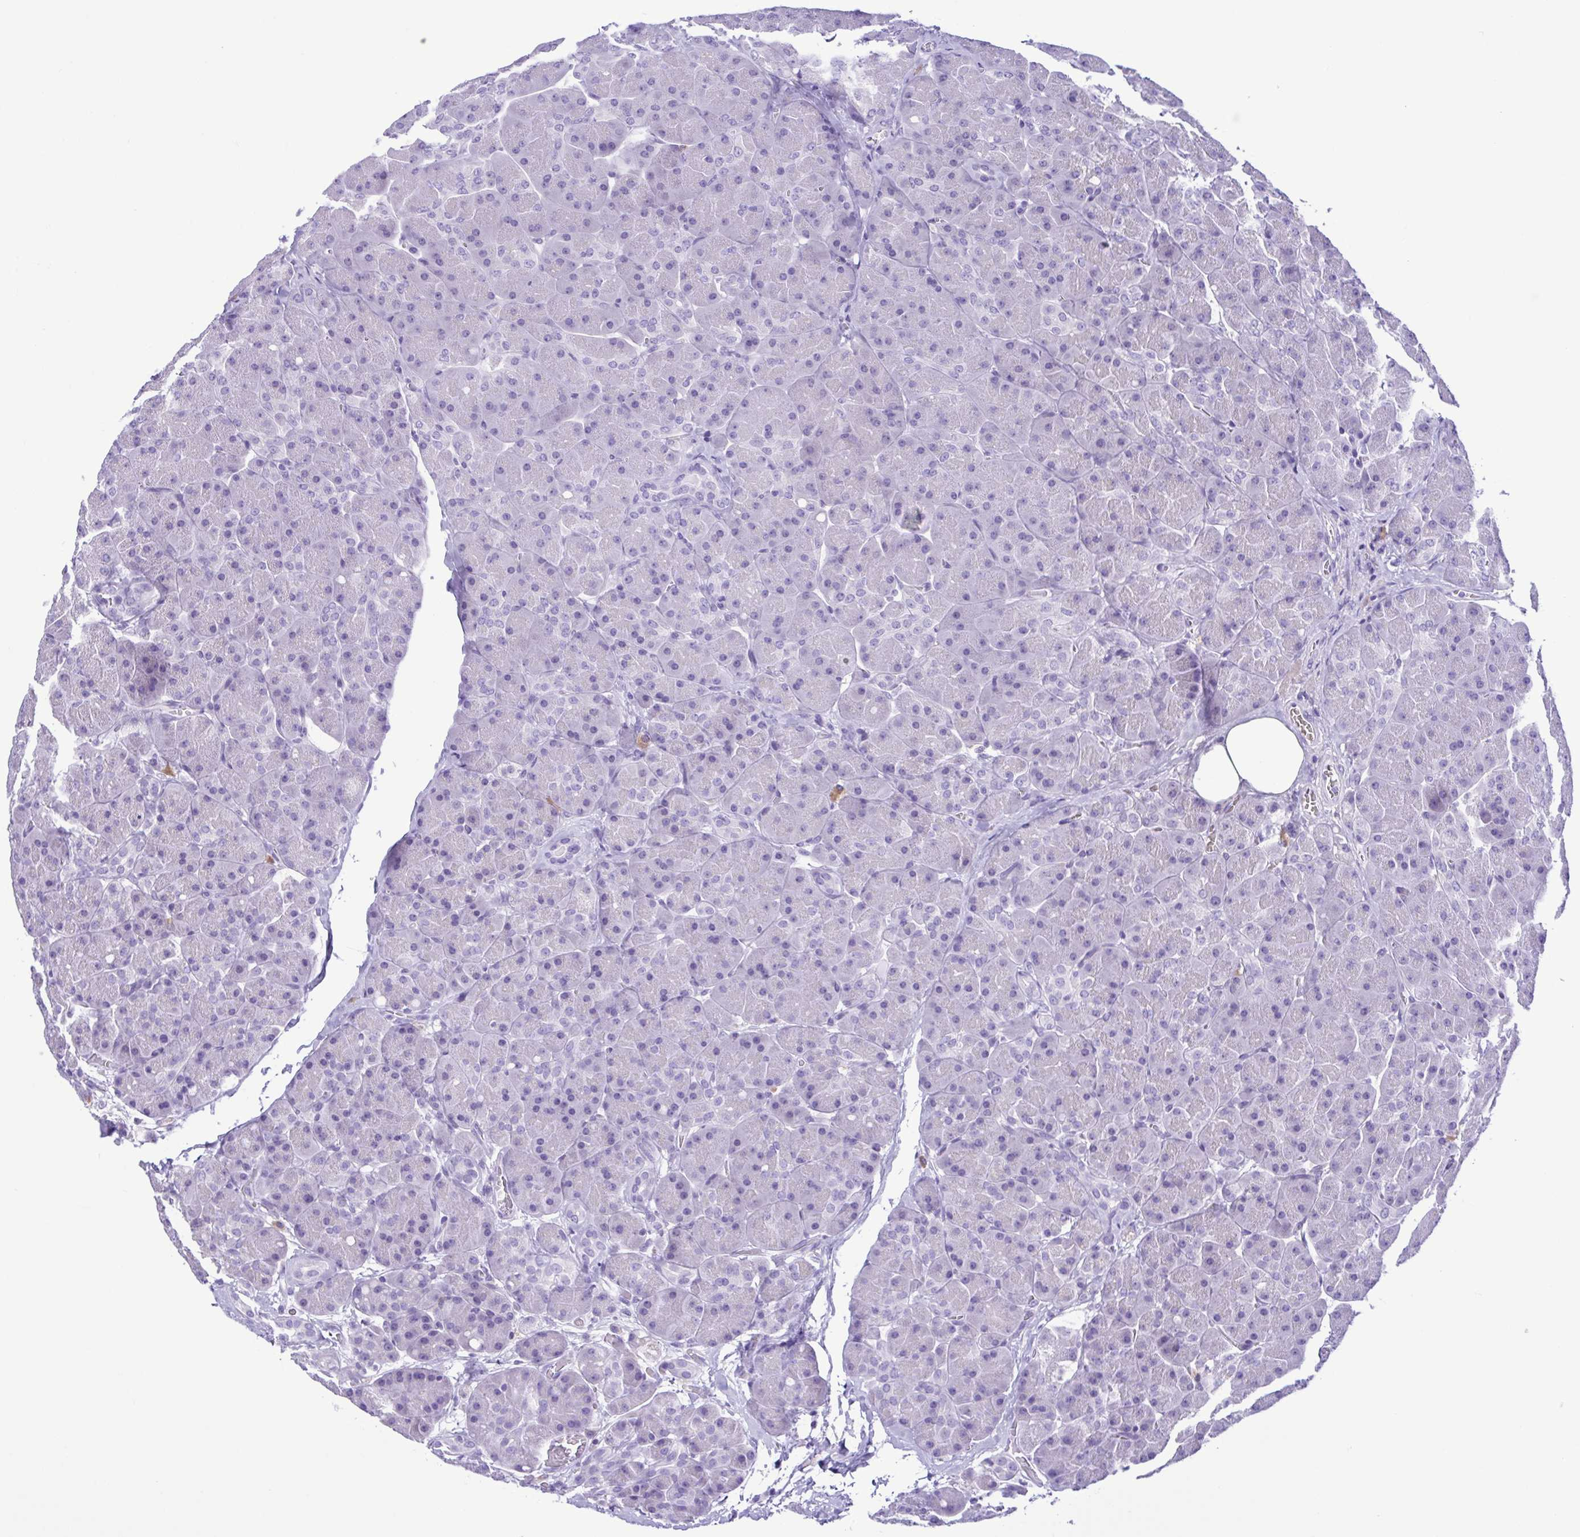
{"staining": {"intensity": "negative", "quantity": "none", "location": "none"}, "tissue": "pancreas", "cell_type": "Exocrine glandular cells", "image_type": "normal", "snomed": [{"axis": "morphology", "description": "Normal tissue, NOS"}, {"axis": "topography", "description": "Pancreas"}], "caption": "This is an IHC histopathology image of benign pancreas. There is no expression in exocrine glandular cells.", "gene": "SPATA16", "patient": {"sex": "male", "age": 55}}